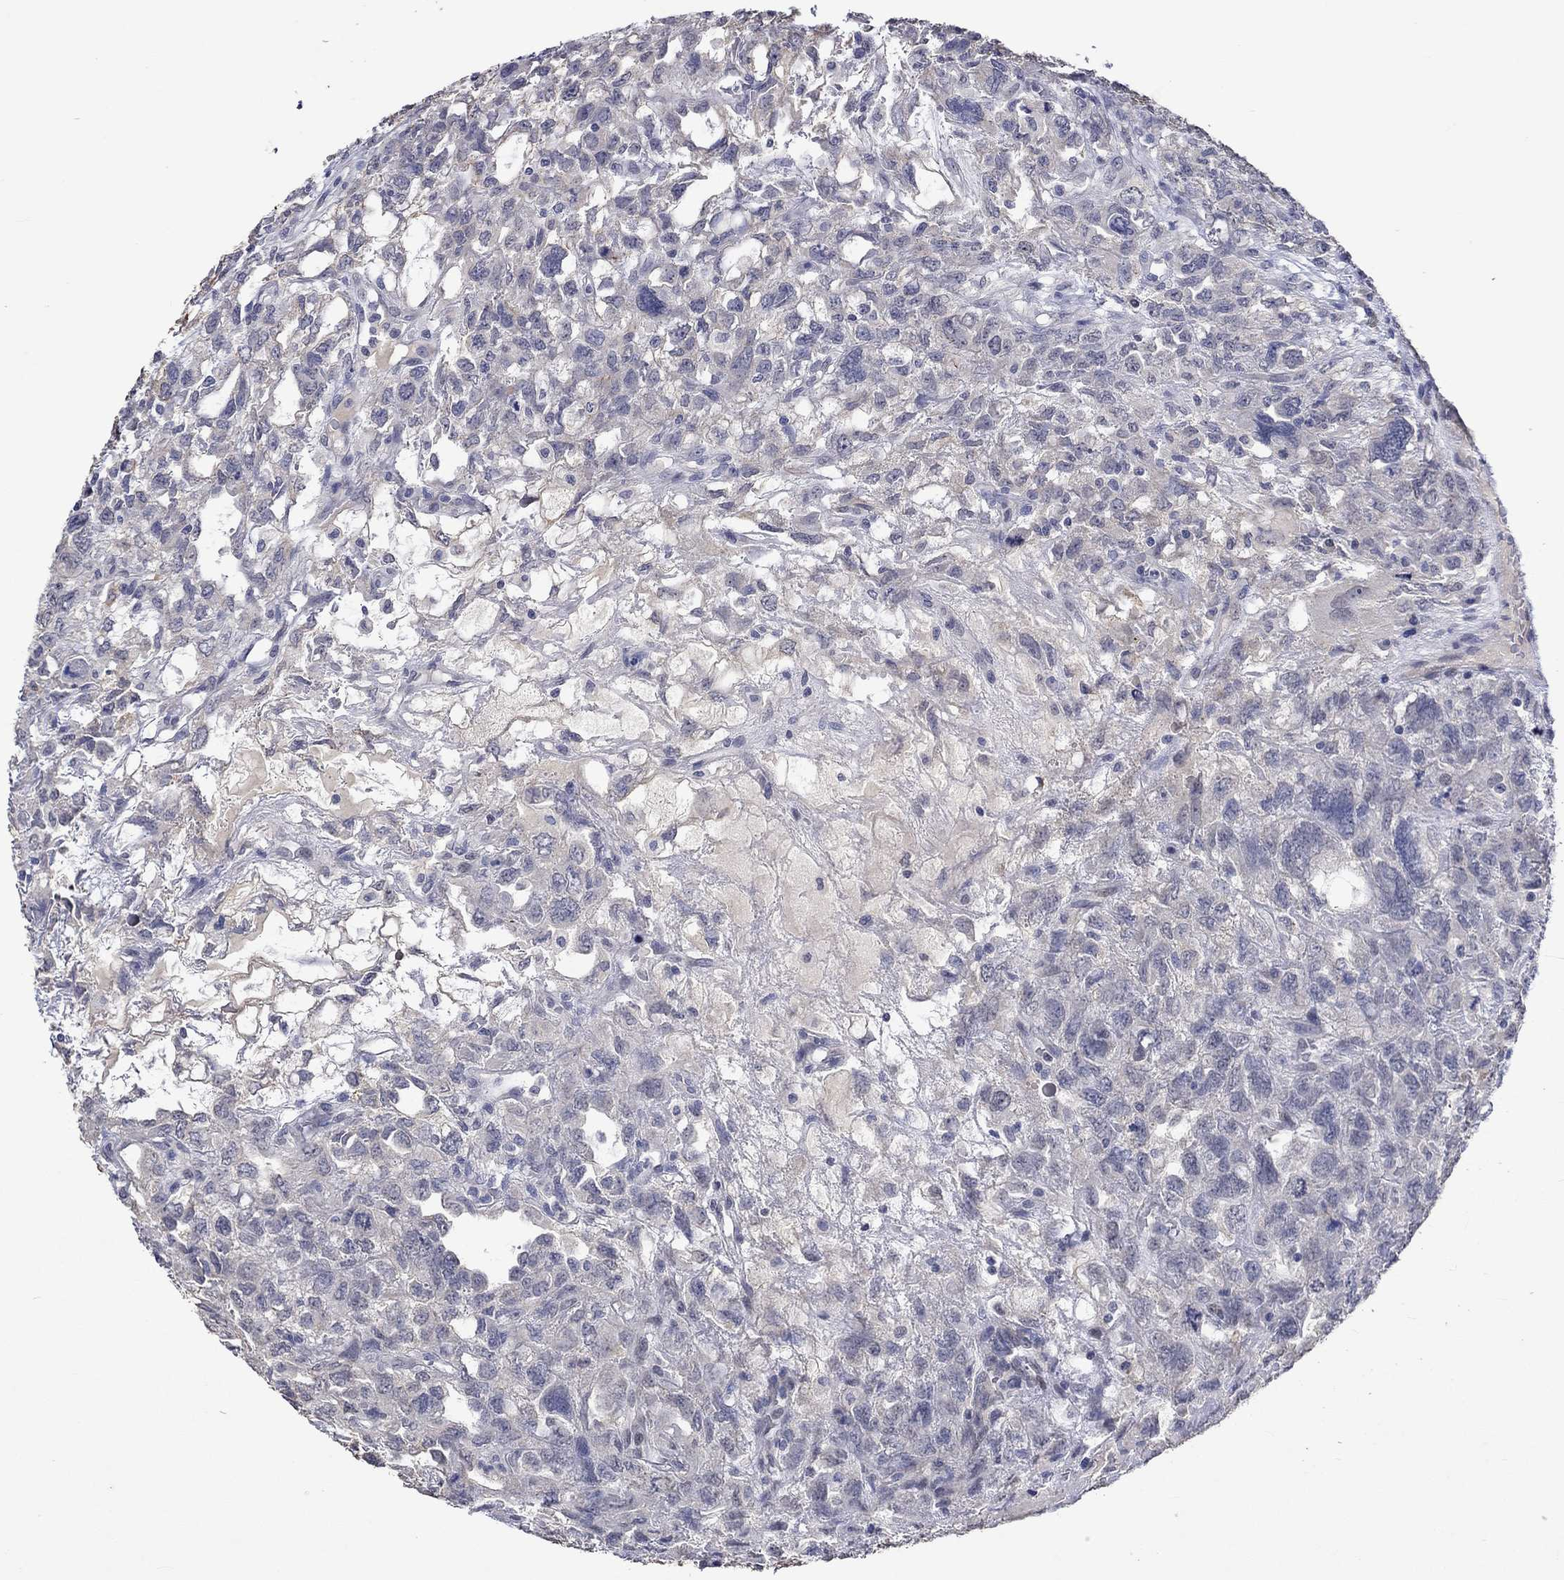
{"staining": {"intensity": "negative", "quantity": "none", "location": "none"}, "tissue": "testis cancer", "cell_type": "Tumor cells", "image_type": "cancer", "snomed": [{"axis": "morphology", "description": "Seminoma, NOS"}, {"axis": "topography", "description": "Testis"}], "caption": "Testis cancer (seminoma) stained for a protein using immunohistochemistry (IHC) shows no positivity tumor cells.", "gene": "DDX3Y", "patient": {"sex": "male", "age": 52}}